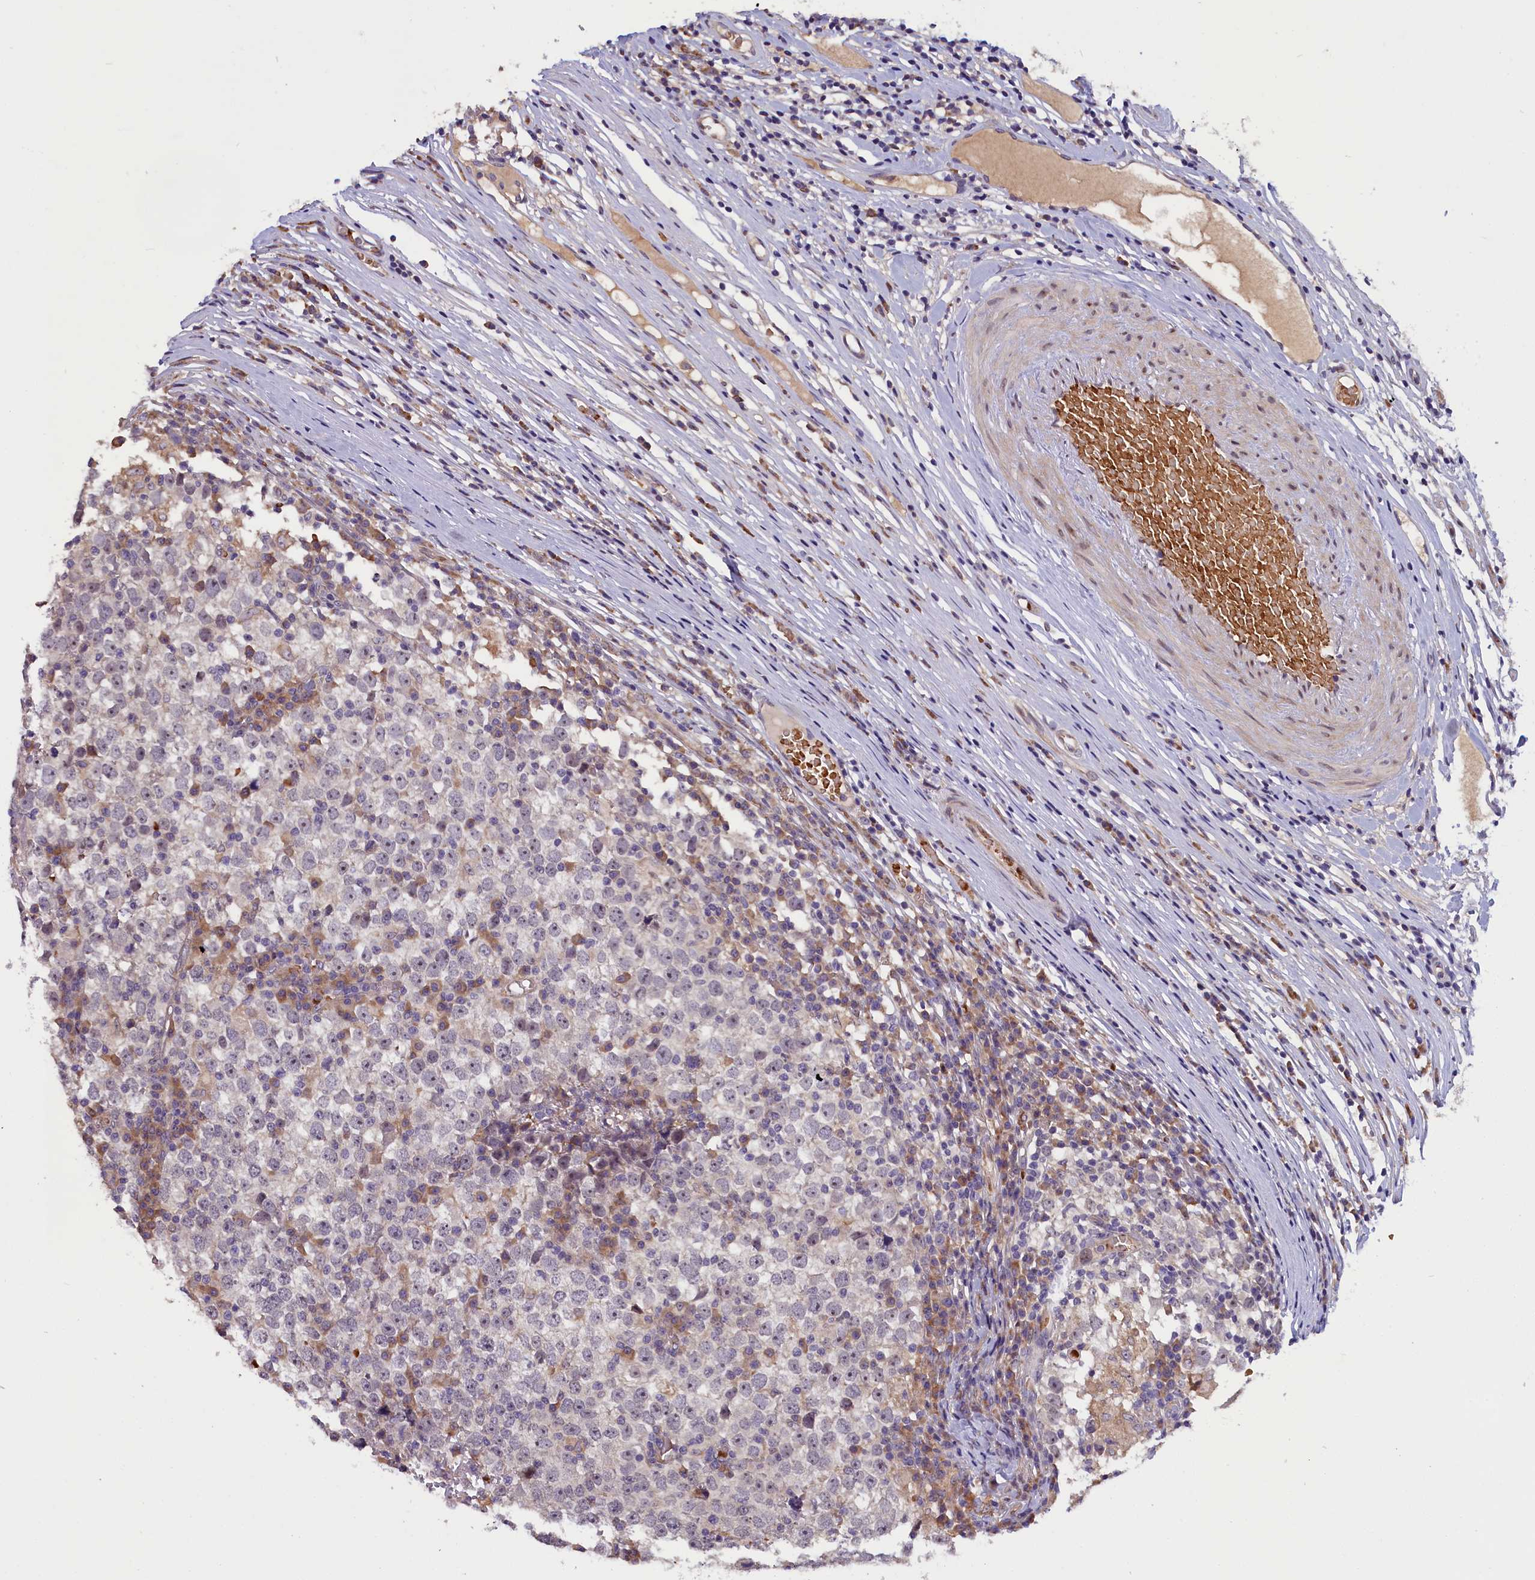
{"staining": {"intensity": "negative", "quantity": "none", "location": "none"}, "tissue": "testis cancer", "cell_type": "Tumor cells", "image_type": "cancer", "snomed": [{"axis": "morphology", "description": "Seminoma, NOS"}, {"axis": "topography", "description": "Testis"}], "caption": "Immunohistochemistry (IHC) photomicrograph of neoplastic tissue: seminoma (testis) stained with DAB (3,3'-diaminobenzidine) reveals no significant protein expression in tumor cells. (Immunohistochemistry (IHC), brightfield microscopy, high magnification).", "gene": "CCDC9B", "patient": {"sex": "male", "age": 65}}